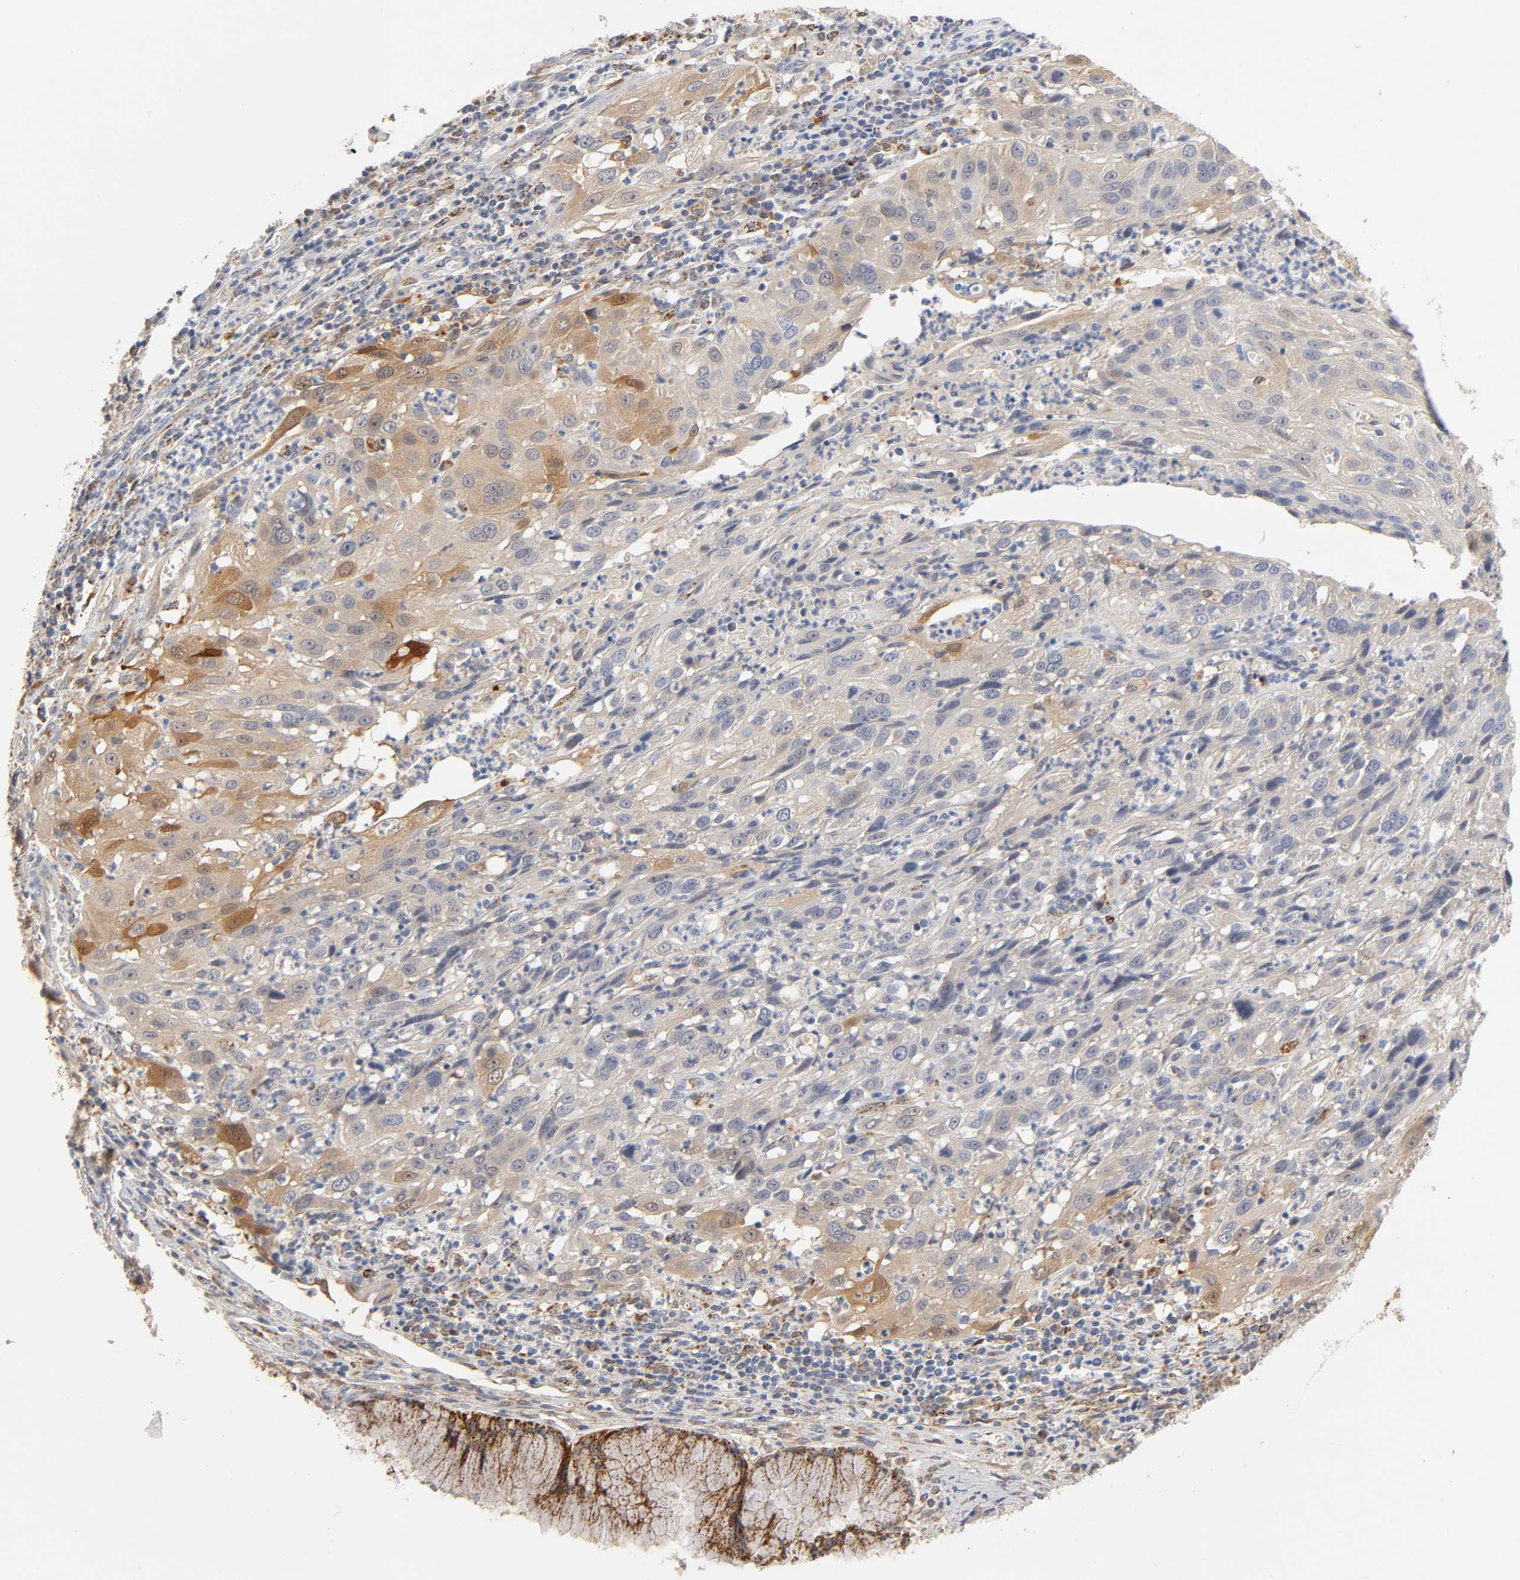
{"staining": {"intensity": "moderate", "quantity": "25%-75%", "location": "cytoplasmic/membranous,nuclear"}, "tissue": "cervical cancer", "cell_type": "Tumor cells", "image_type": "cancer", "snomed": [{"axis": "morphology", "description": "Squamous cell carcinoma, NOS"}, {"axis": "topography", "description": "Cervix"}], "caption": "Cervical cancer was stained to show a protein in brown. There is medium levels of moderate cytoplasmic/membranous and nuclear expression in approximately 25%-75% of tumor cells.", "gene": "ISG15", "patient": {"sex": "female", "age": 32}}